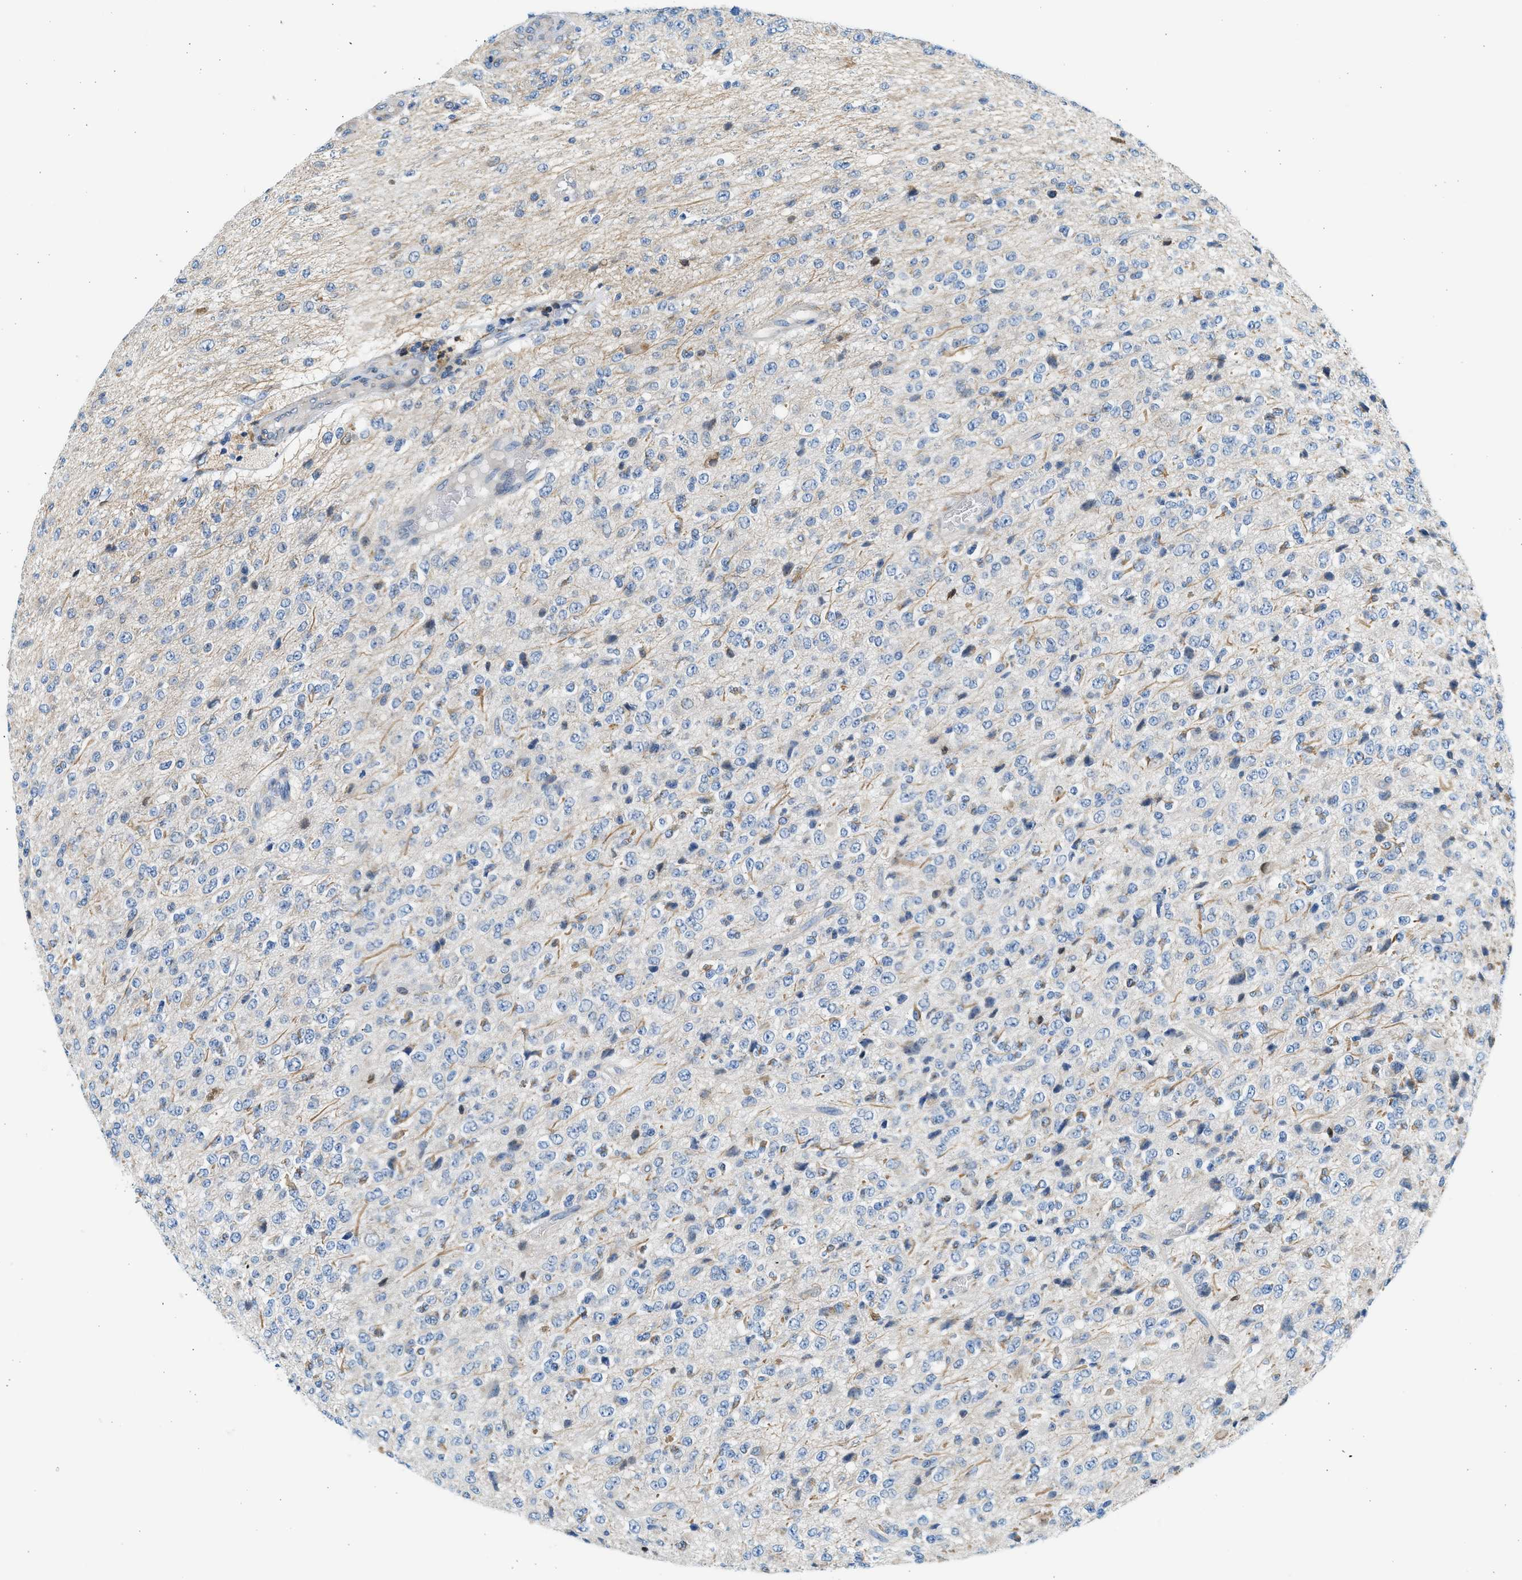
{"staining": {"intensity": "negative", "quantity": "none", "location": "none"}, "tissue": "glioma", "cell_type": "Tumor cells", "image_type": "cancer", "snomed": [{"axis": "morphology", "description": "Glioma, malignant, High grade"}, {"axis": "topography", "description": "pancreas cauda"}], "caption": "An IHC histopathology image of glioma is shown. There is no staining in tumor cells of glioma.", "gene": "CNTN6", "patient": {"sex": "male", "age": 60}}